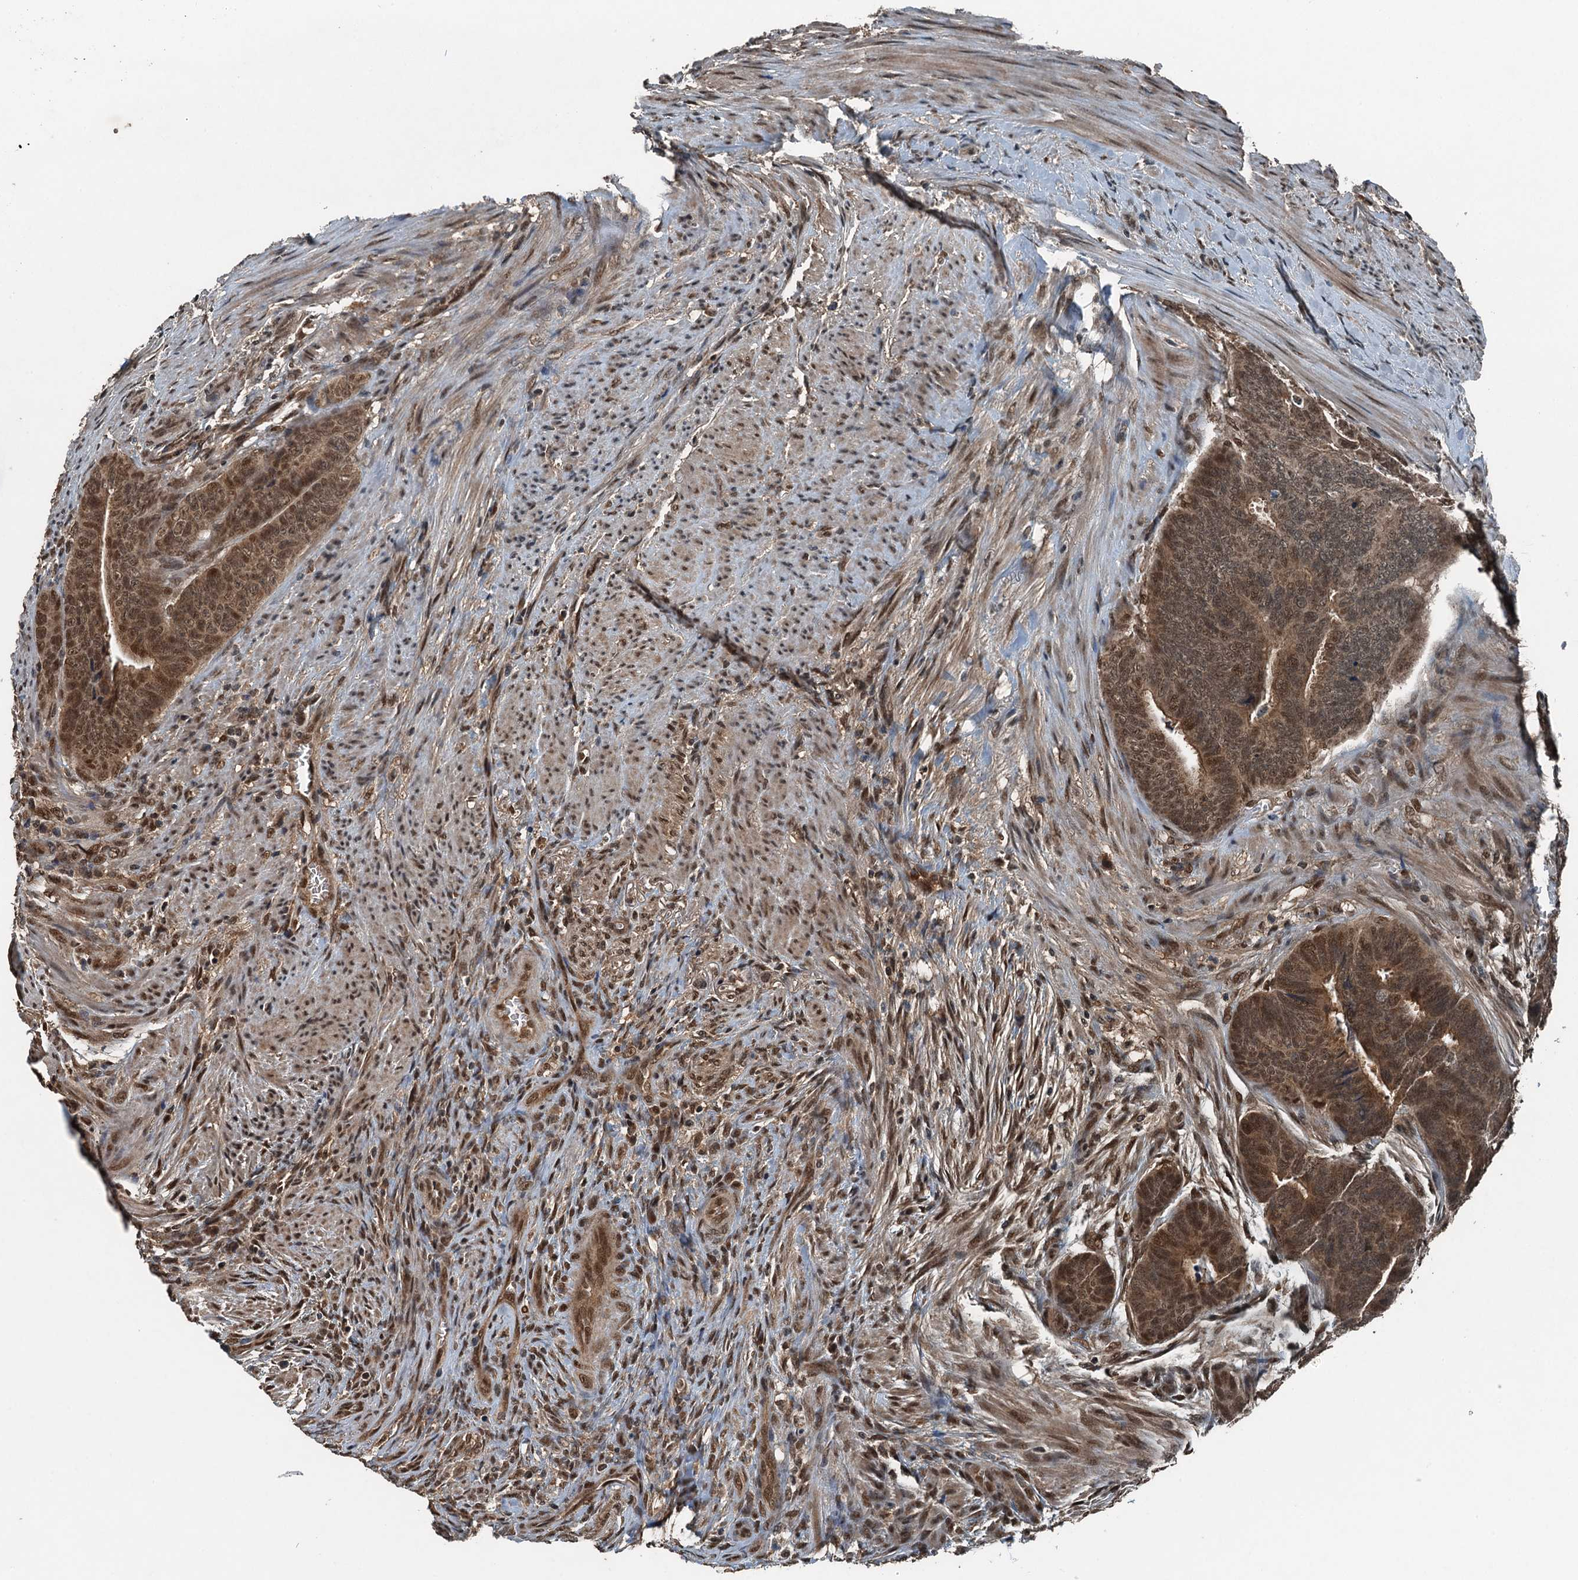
{"staining": {"intensity": "moderate", "quantity": ">75%", "location": "nuclear"}, "tissue": "colorectal cancer", "cell_type": "Tumor cells", "image_type": "cancer", "snomed": [{"axis": "morphology", "description": "Adenocarcinoma, NOS"}, {"axis": "topography", "description": "Rectum"}], "caption": "Immunohistochemistry (IHC) of colorectal cancer shows medium levels of moderate nuclear staining in about >75% of tumor cells.", "gene": "UBXN6", "patient": {"sex": "female", "age": 78}}